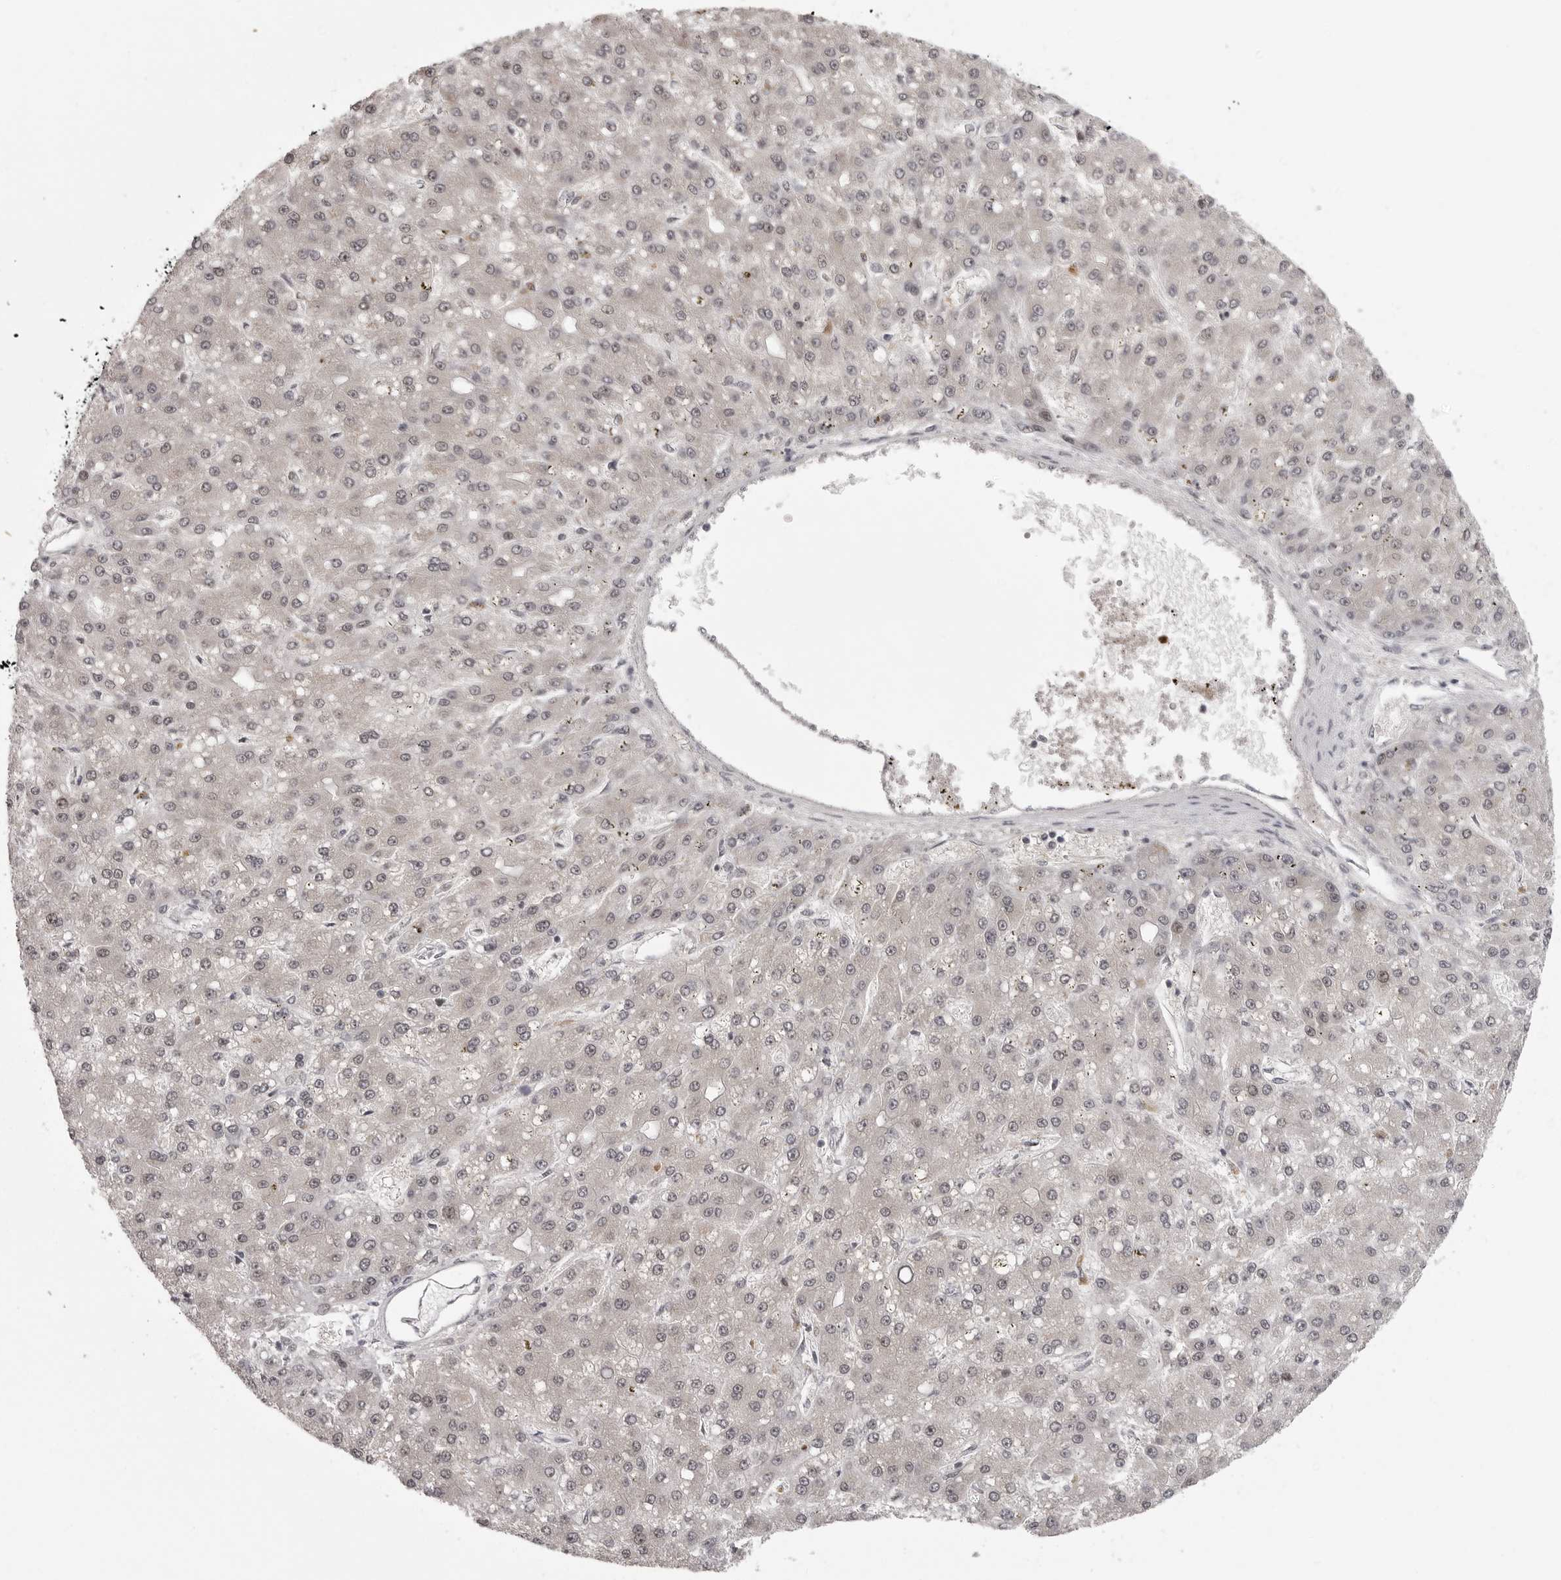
{"staining": {"intensity": "weak", "quantity": "<25%", "location": "nuclear"}, "tissue": "liver cancer", "cell_type": "Tumor cells", "image_type": "cancer", "snomed": [{"axis": "morphology", "description": "Carcinoma, Hepatocellular, NOS"}, {"axis": "topography", "description": "Liver"}], "caption": "Immunohistochemical staining of liver cancer (hepatocellular carcinoma) shows no significant staining in tumor cells.", "gene": "PEG3", "patient": {"sex": "male", "age": 67}}